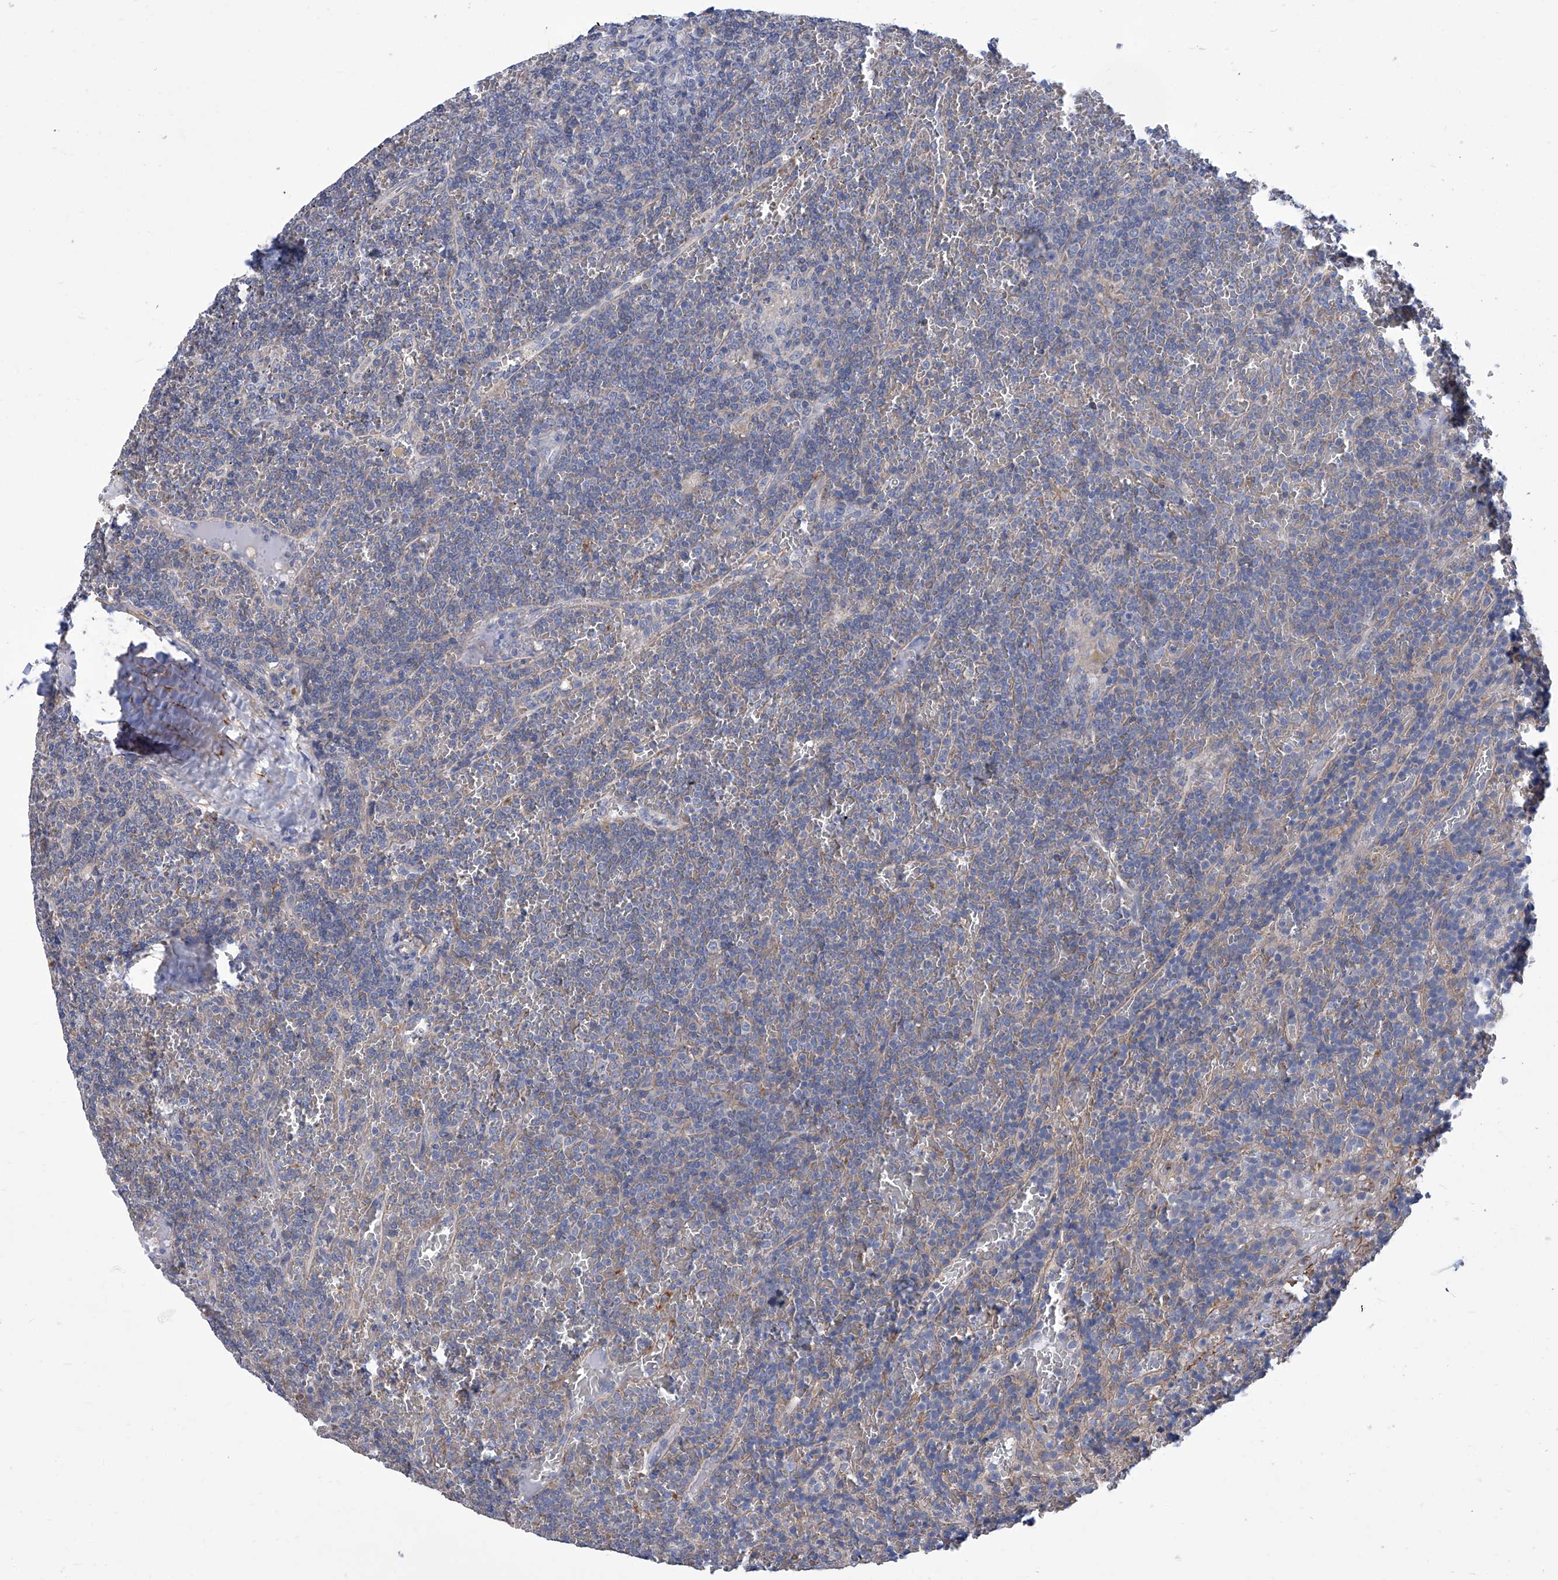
{"staining": {"intensity": "negative", "quantity": "none", "location": "none"}, "tissue": "lymphoma", "cell_type": "Tumor cells", "image_type": "cancer", "snomed": [{"axis": "morphology", "description": "Malignant lymphoma, non-Hodgkin's type, Low grade"}, {"axis": "topography", "description": "Spleen"}], "caption": "The histopathology image reveals no significant expression in tumor cells of lymphoma.", "gene": "SMS", "patient": {"sex": "female", "age": 19}}